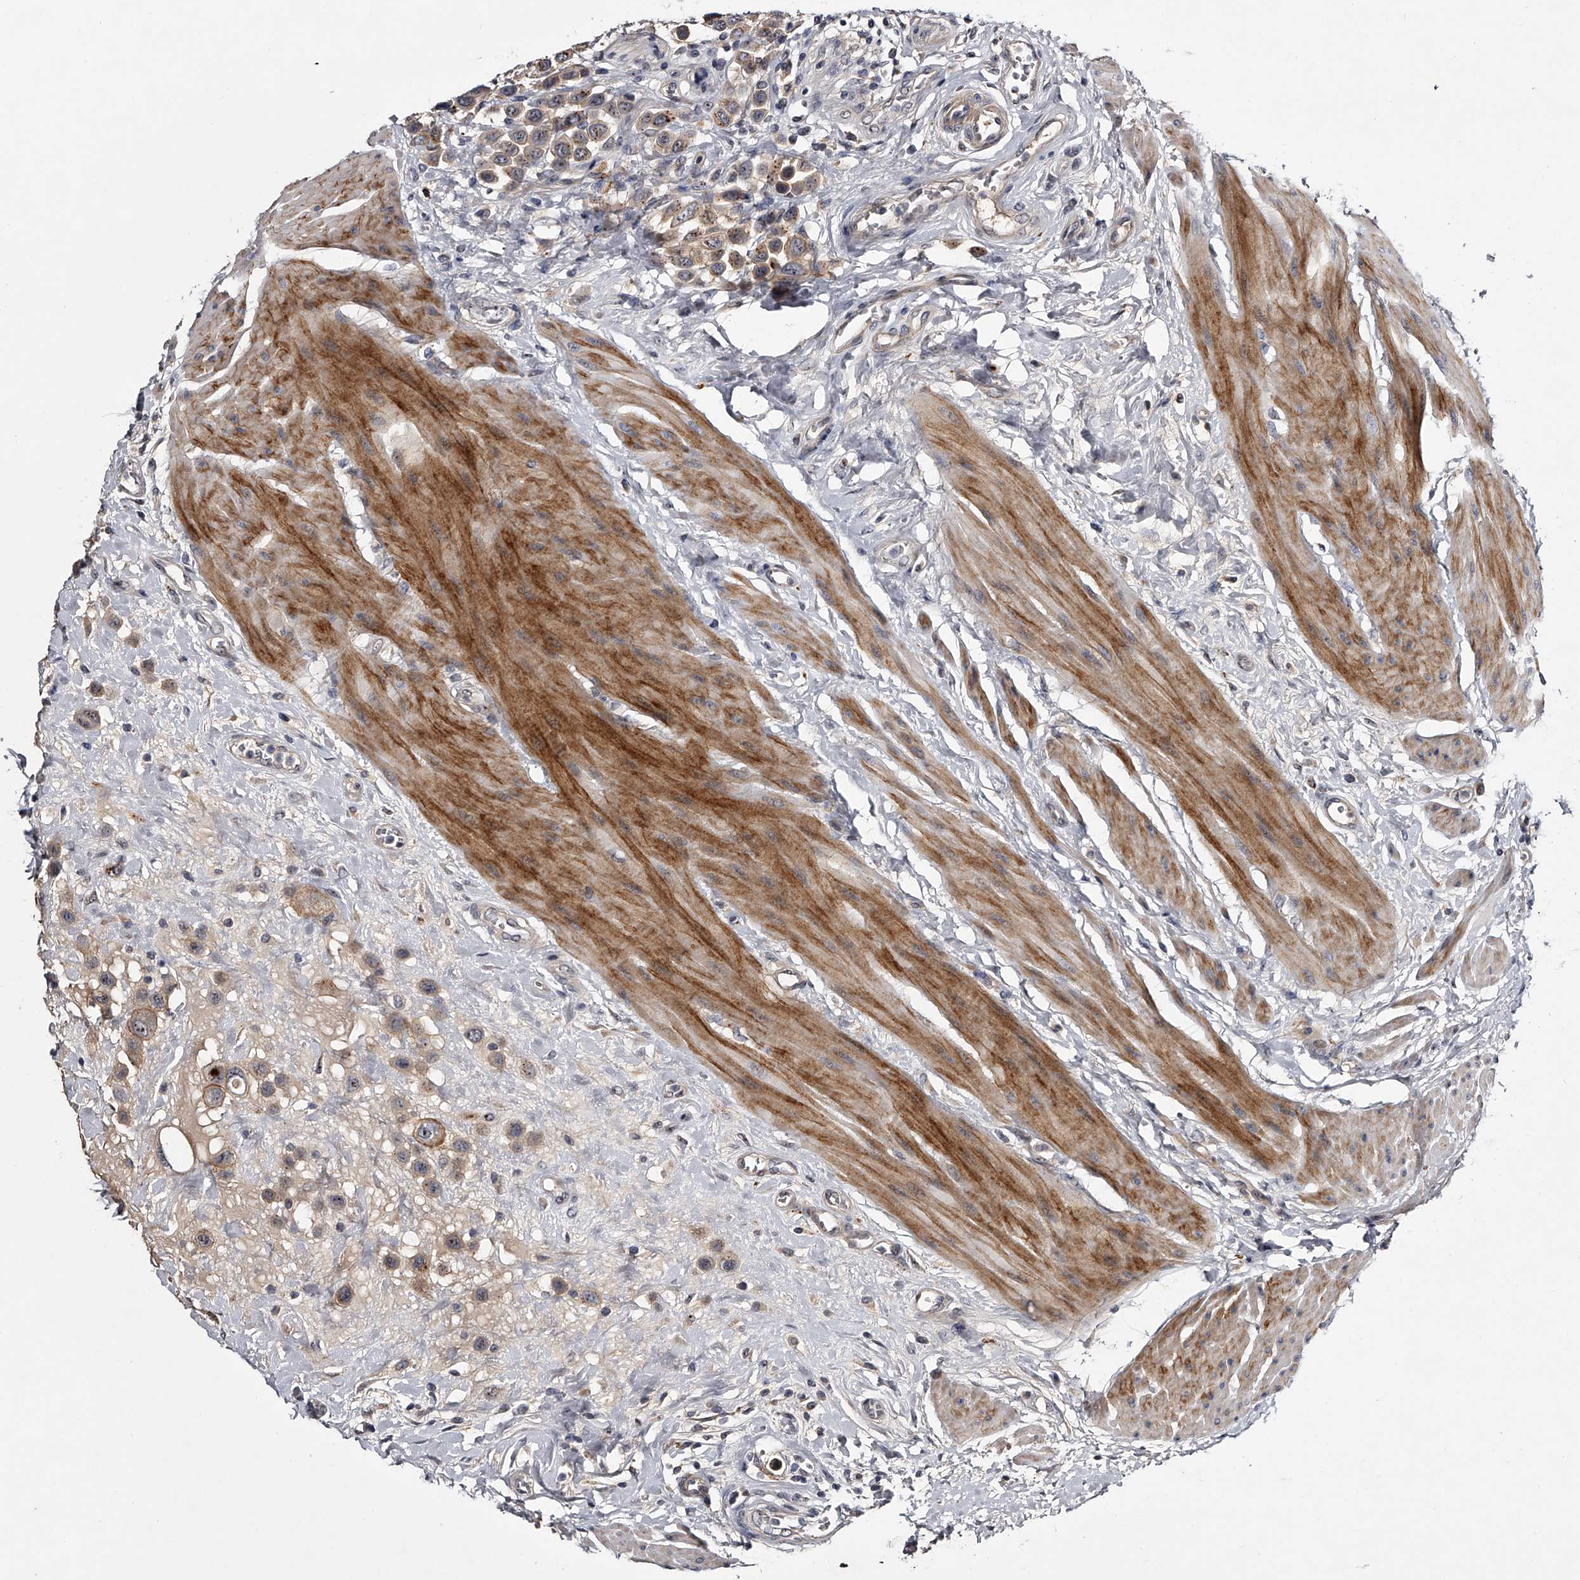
{"staining": {"intensity": "moderate", "quantity": "25%-75%", "location": "cytoplasmic/membranous,nuclear"}, "tissue": "urothelial cancer", "cell_type": "Tumor cells", "image_type": "cancer", "snomed": [{"axis": "morphology", "description": "Urothelial carcinoma, High grade"}, {"axis": "topography", "description": "Urinary bladder"}], "caption": "A photomicrograph showing moderate cytoplasmic/membranous and nuclear staining in about 25%-75% of tumor cells in urothelial cancer, as visualized by brown immunohistochemical staining.", "gene": "MDN1", "patient": {"sex": "male", "age": 50}}